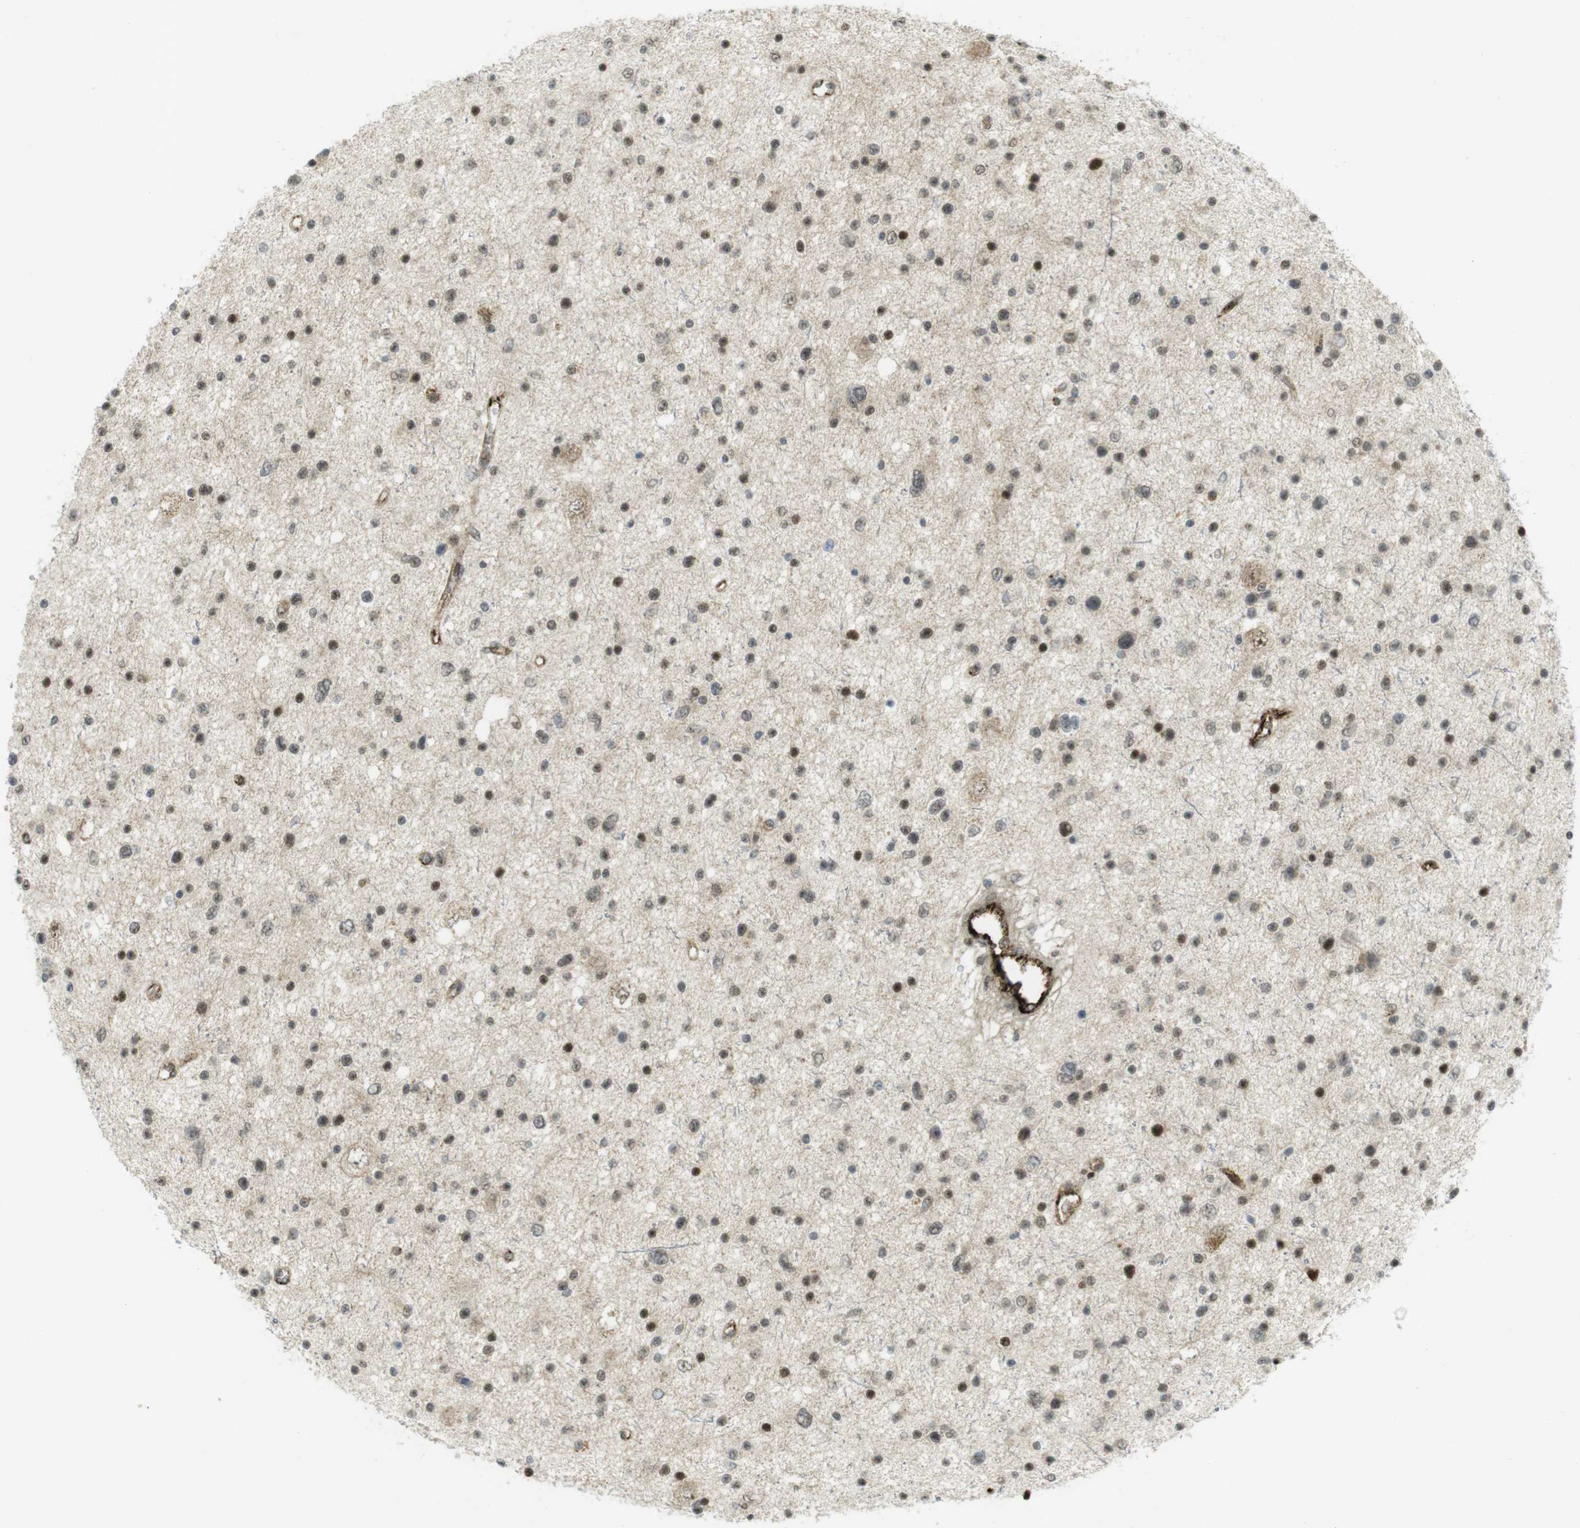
{"staining": {"intensity": "moderate", "quantity": ">75%", "location": "nuclear"}, "tissue": "glioma", "cell_type": "Tumor cells", "image_type": "cancer", "snomed": [{"axis": "morphology", "description": "Glioma, malignant, Low grade"}, {"axis": "topography", "description": "Brain"}], "caption": "Immunohistochemistry (IHC) (DAB (3,3'-diaminobenzidine)) staining of human glioma displays moderate nuclear protein expression in about >75% of tumor cells.", "gene": "PPP1R13B", "patient": {"sex": "female", "age": 37}}